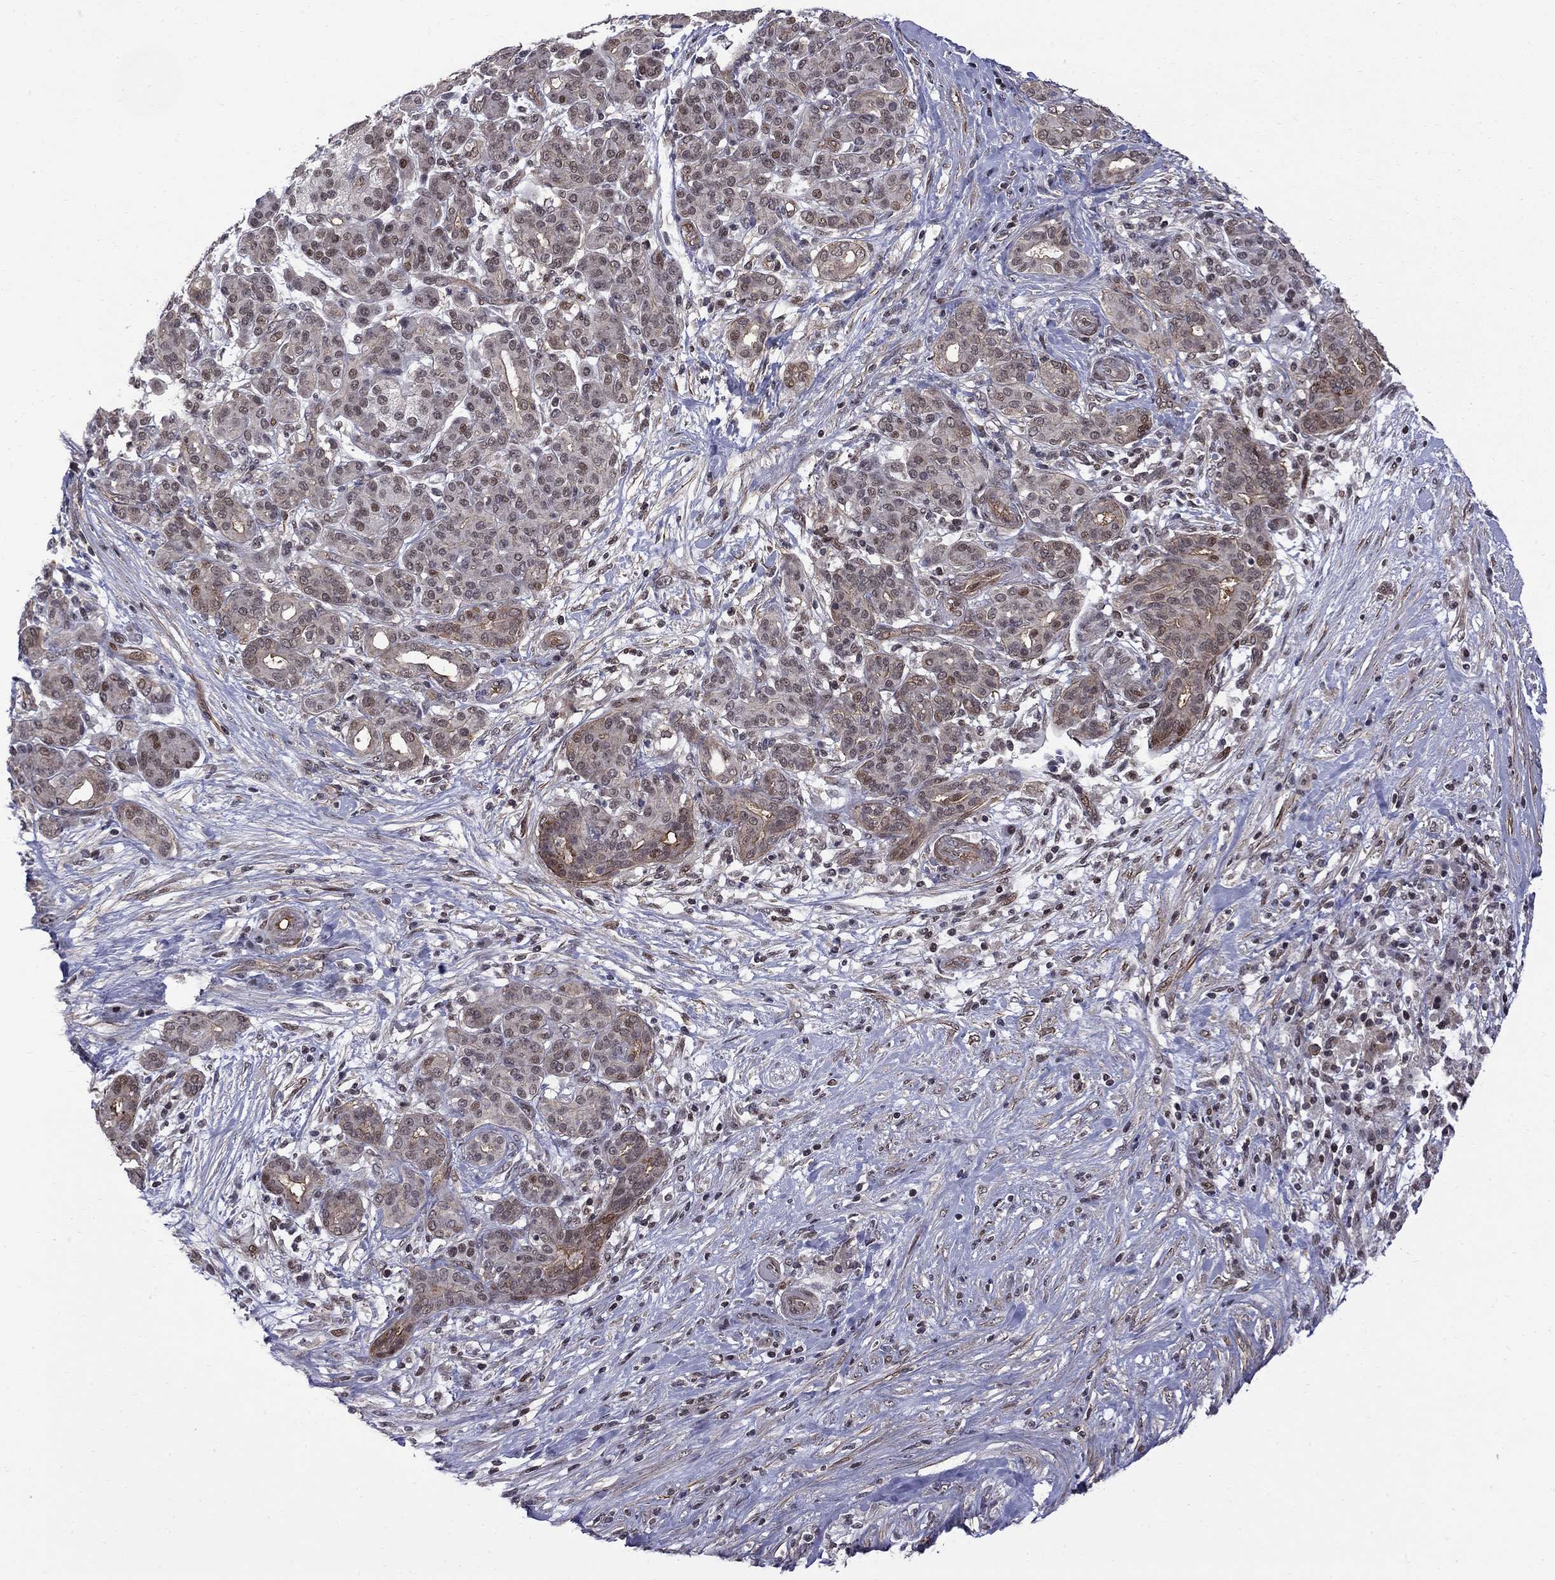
{"staining": {"intensity": "moderate", "quantity": "<25%", "location": "nuclear"}, "tissue": "pancreatic cancer", "cell_type": "Tumor cells", "image_type": "cancer", "snomed": [{"axis": "morphology", "description": "Adenocarcinoma, NOS"}, {"axis": "topography", "description": "Pancreas"}], "caption": "The histopathology image shows a brown stain indicating the presence of a protein in the nuclear of tumor cells in pancreatic cancer.", "gene": "BRF1", "patient": {"sex": "male", "age": 44}}